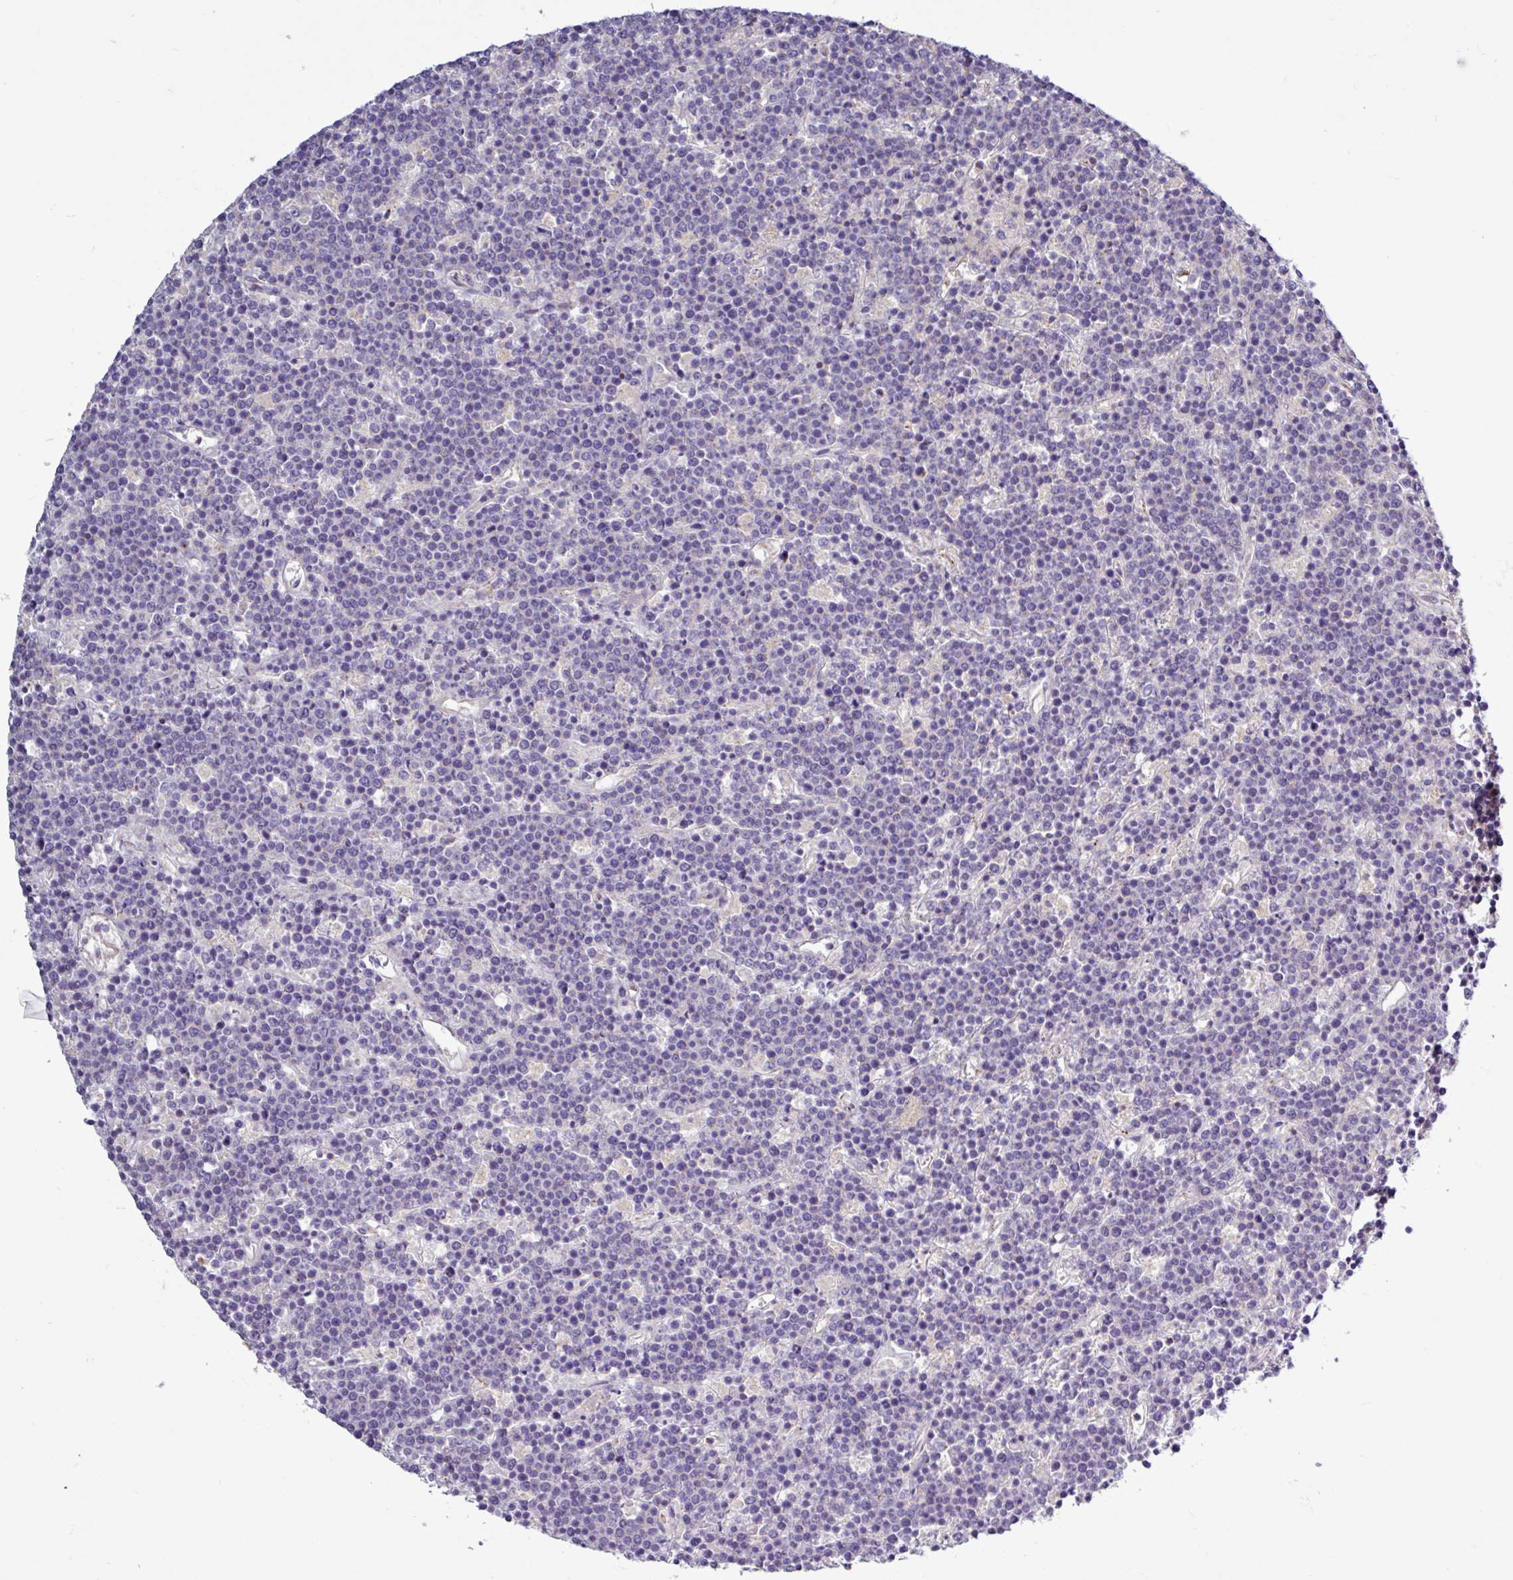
{"staining": {"intensity": "negative", "quantity": "none", "location": "none"}, "tissue": "lymphoma", "cell_type": "Tumor cells", "image_type": "cancer", "snomed": [{"axis": "morphology", "description": "Malignant lymphoma, non-Hodgkin's type, High grade"}, {"axis": "topography", "description": "Ovary"}], "caption": "Immunohistochemical staining of lymphoma displays no significant expression in tumor cells.", "gene": "AMIGO2", "patient": {"sex": "female", "age": 56}}